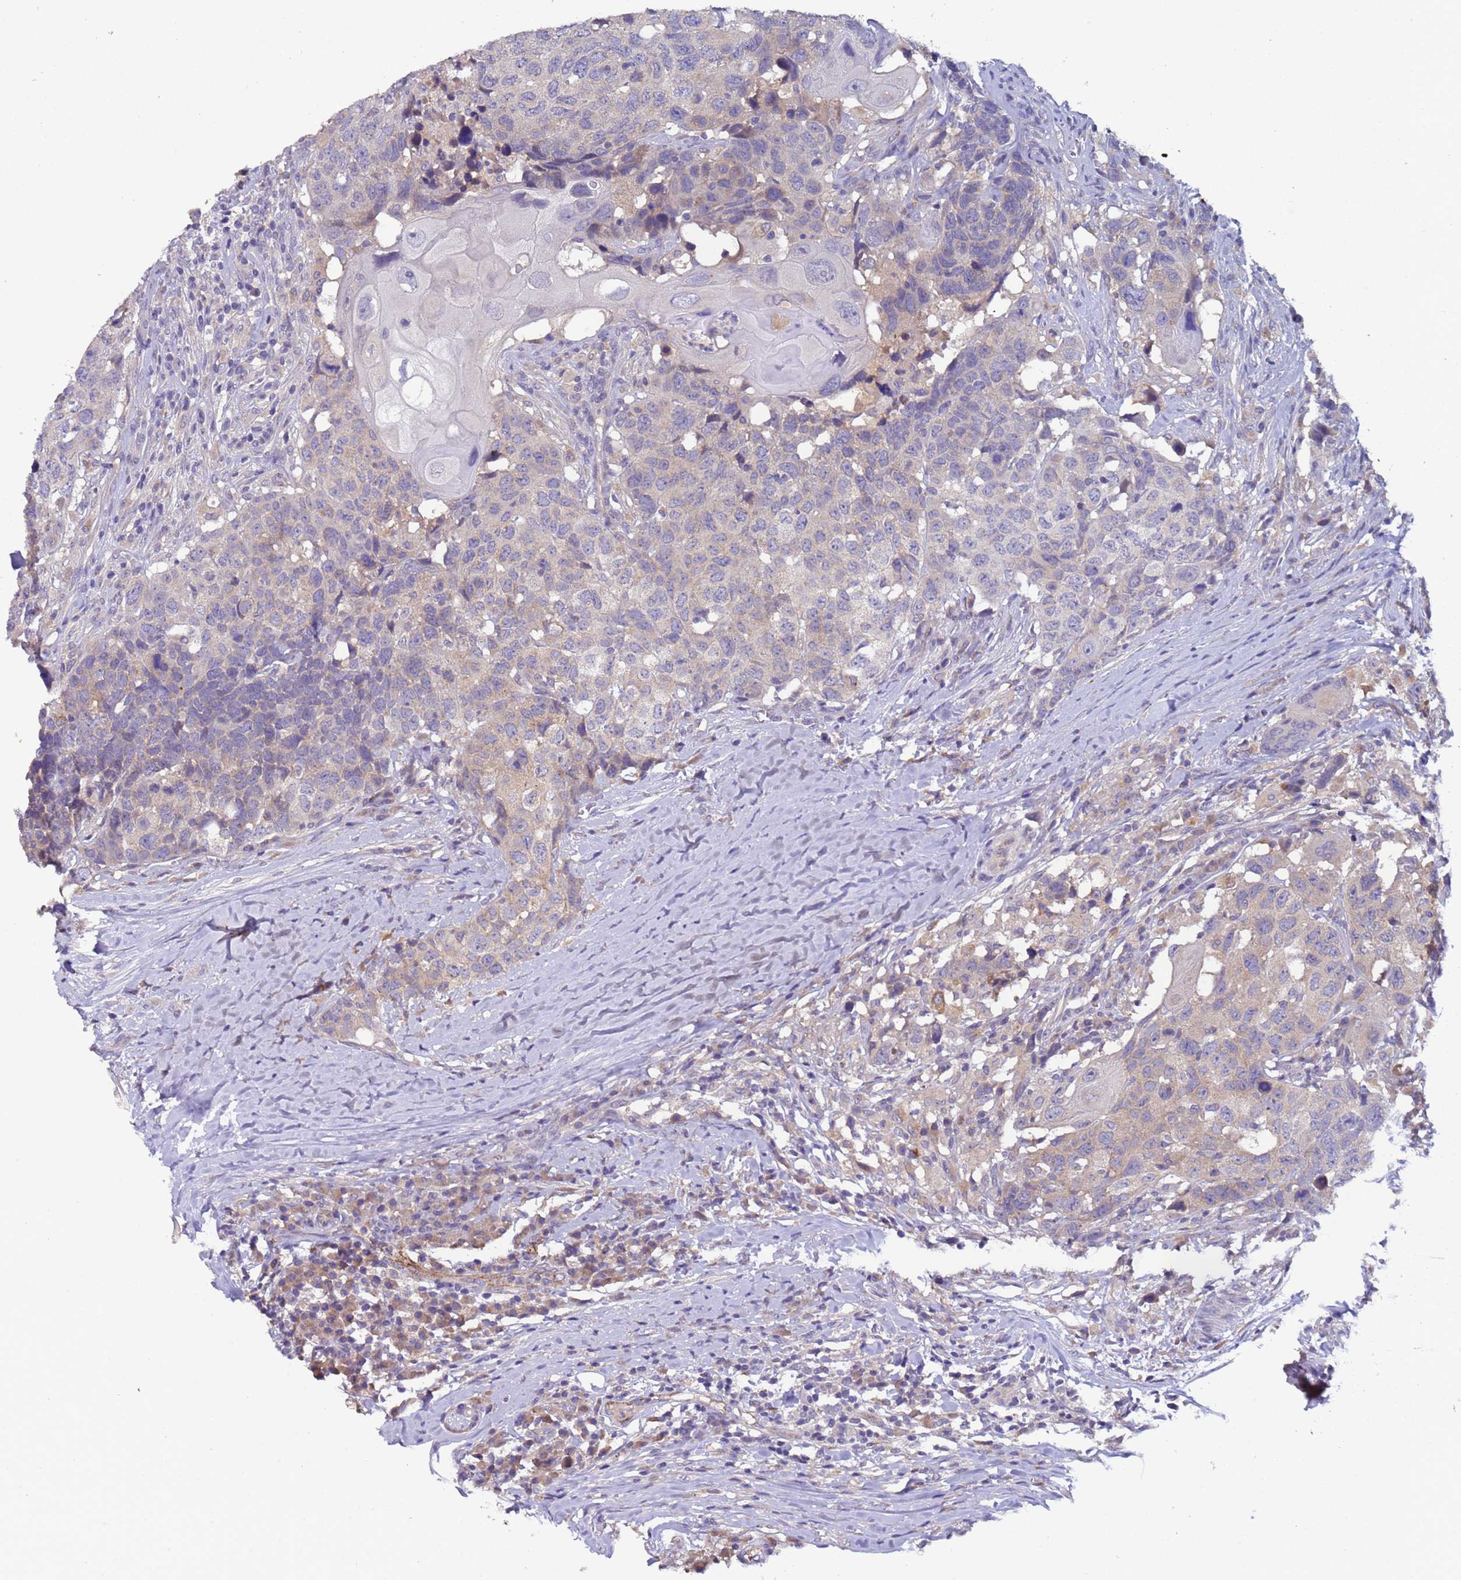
{"staining": {"intensity": "weak", "quantity": "<25%", "location": "cytoplasmic/membranous"}, "tissue": "head and neck cancer", "cell_type": "Tumor cells", "image_type": "cancer", "snomed": [{"axis": "morphology", "description": "Normal tissue, NOS"}, {"axis": "morphology", "description": "Squamous cell carcinoma, NOS"}, {"axis": "topography", "description": "Skeletal muscle"}, {"axis": "topography", "description": "Vascular tissue"}, {"axis": "topography", "description": "Peripheral nerve tissue"}, {"axis": "topography", "description": "Head-Neck"}], "caption": "Head and neck squamous cell carcinoma was stained to show a protein in brown. There is no significant staining in tumor cells.", "gene": "ZNF248", "patient": {"sex": "male", "age": 66}}